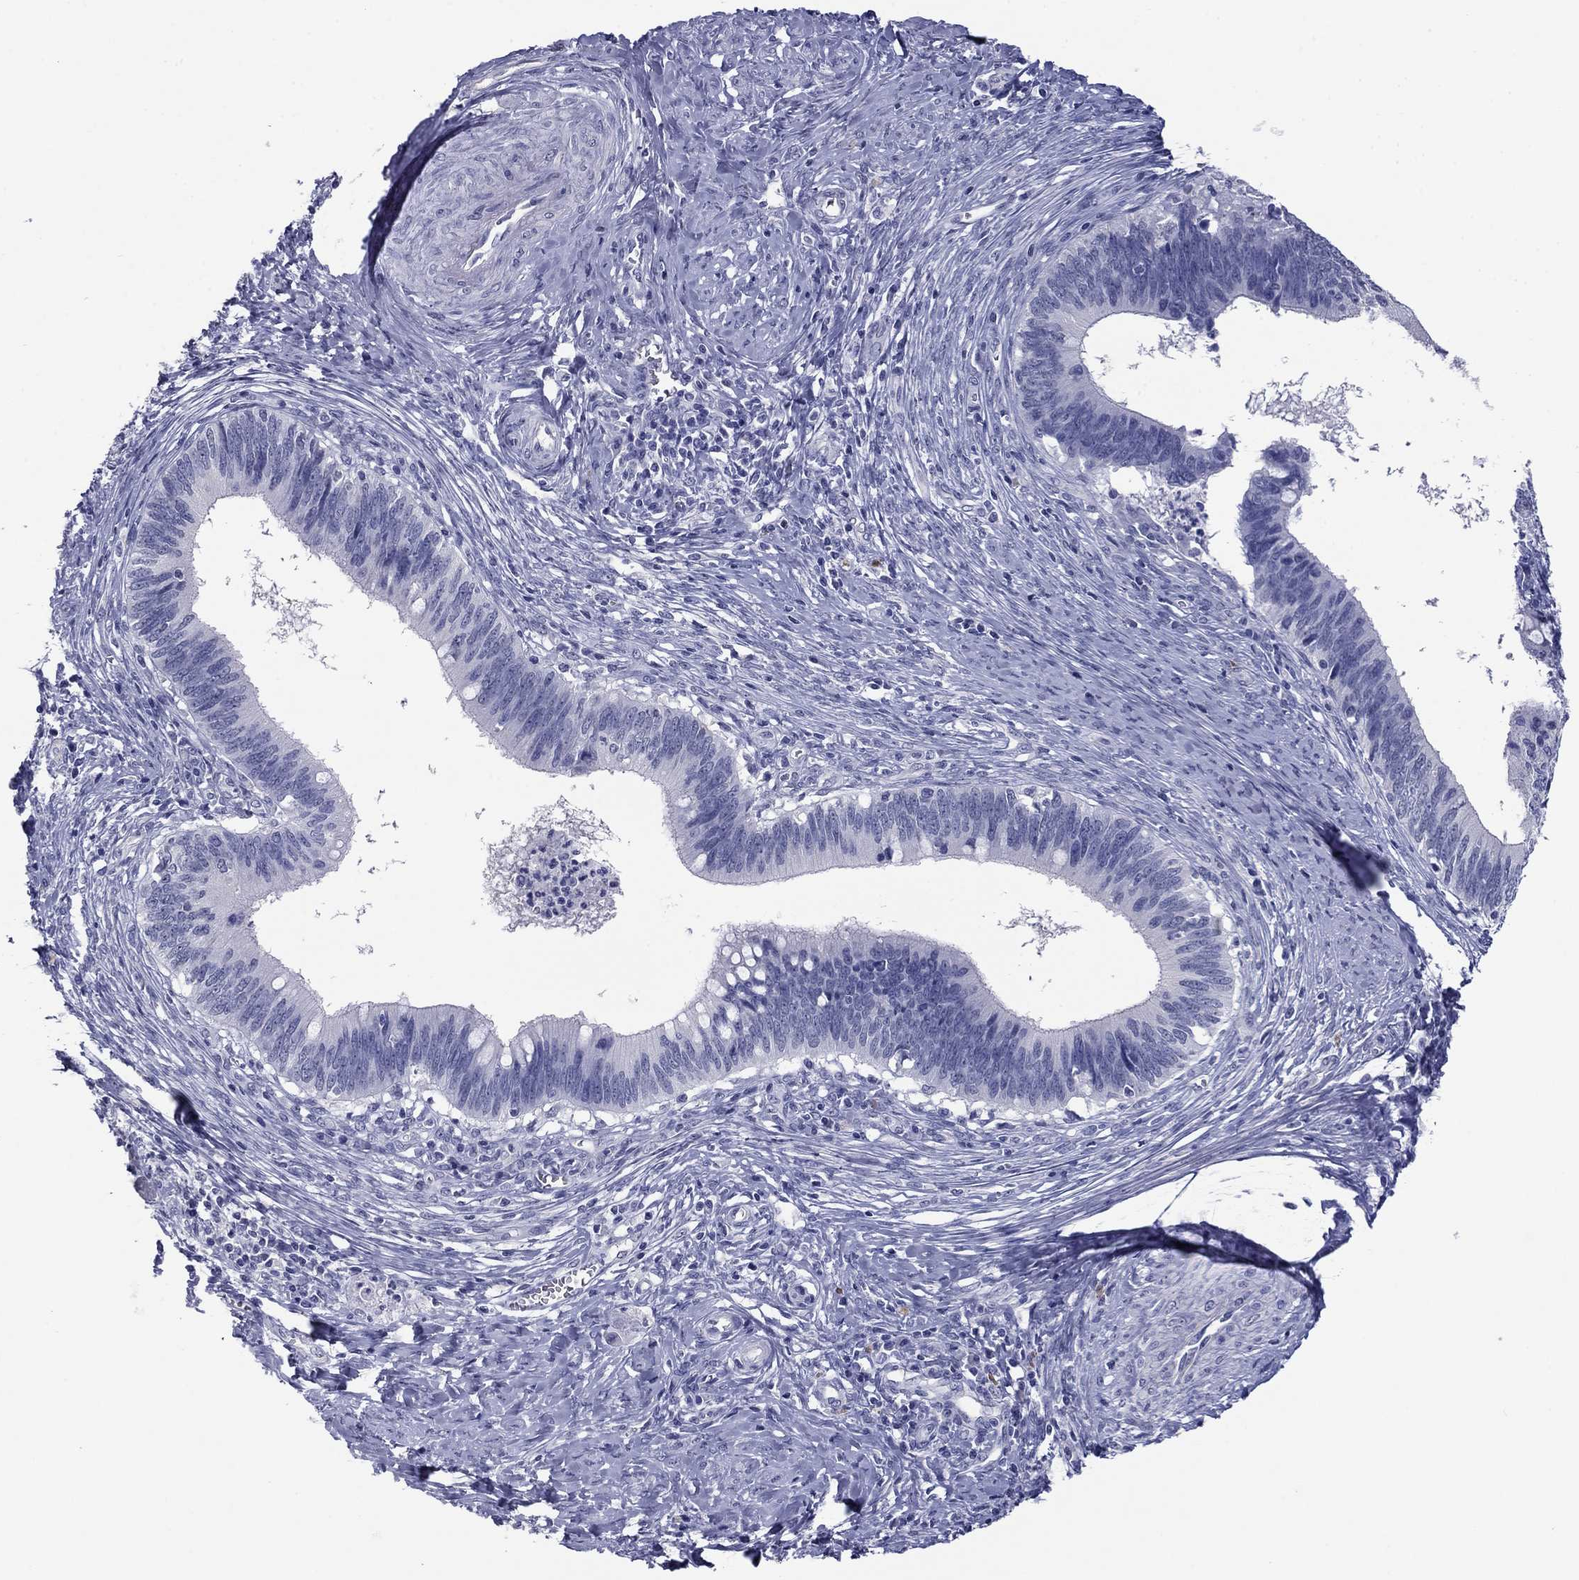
{"staining": {"intensity": "negative", "quantity": "none", "location": "none"}, "tissue": "cervical cancer", "cell_type": "Tumor cells", "image_type": "cancer", "snomed": [{"axis": "morphology", "description": "Adenocarcinoma, NOS"}, {"axis": "topography", "description": "Cervix"}], "caption": "This is an IHC micrograph of cervical cancer. There is no positivity in tumor cells.", "gene": "HAO1", "patient": {"sex": "female", "age": 42}}